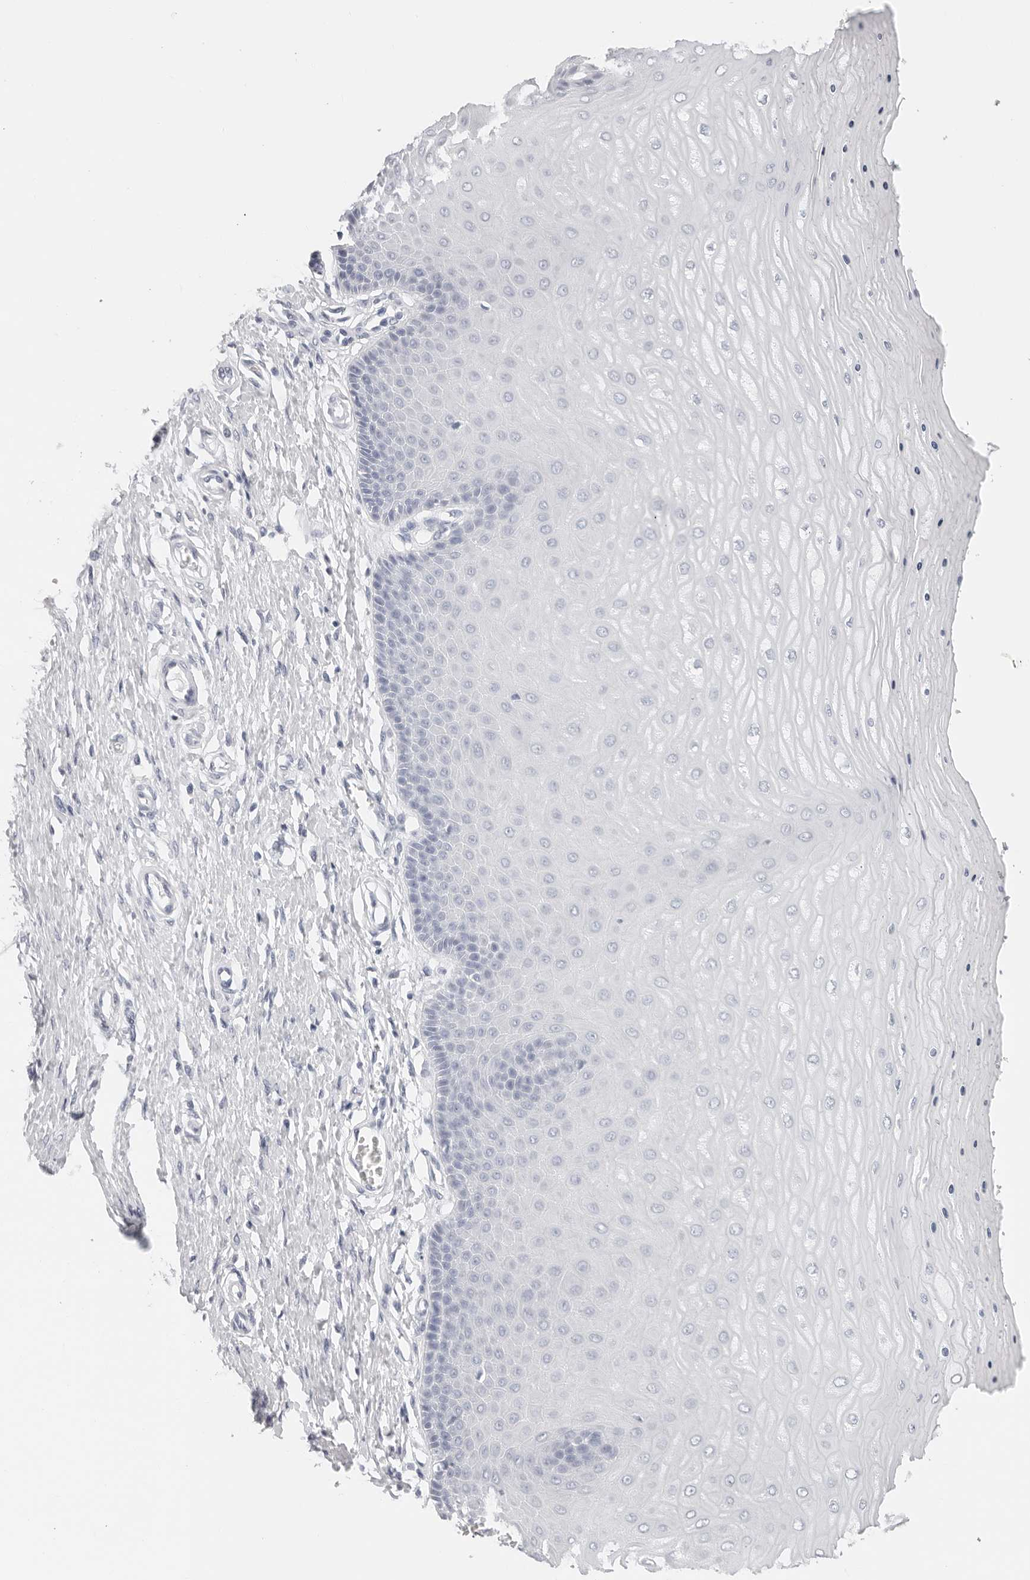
{"staining": {"intensity": "negative", "quantity": "none", "location": "none"}, "tissue": "cervix", "cell_type": "Glandular cells", "image_type": "normal", "snomed": [{"axis": "morphology", "description": "Normal tissue, NOS"}, {"axis": "topography", "description": "Cervix"}], "caption": "Immunohistochemistry (IHC) histopathology image of normal cervix: cervix stained with DAB (3,3'-diaminobenzidine) reveals no significant protein staining in glandular cells.", "gene": "CST1", "patient": {"sex": "female", "age": 55}}